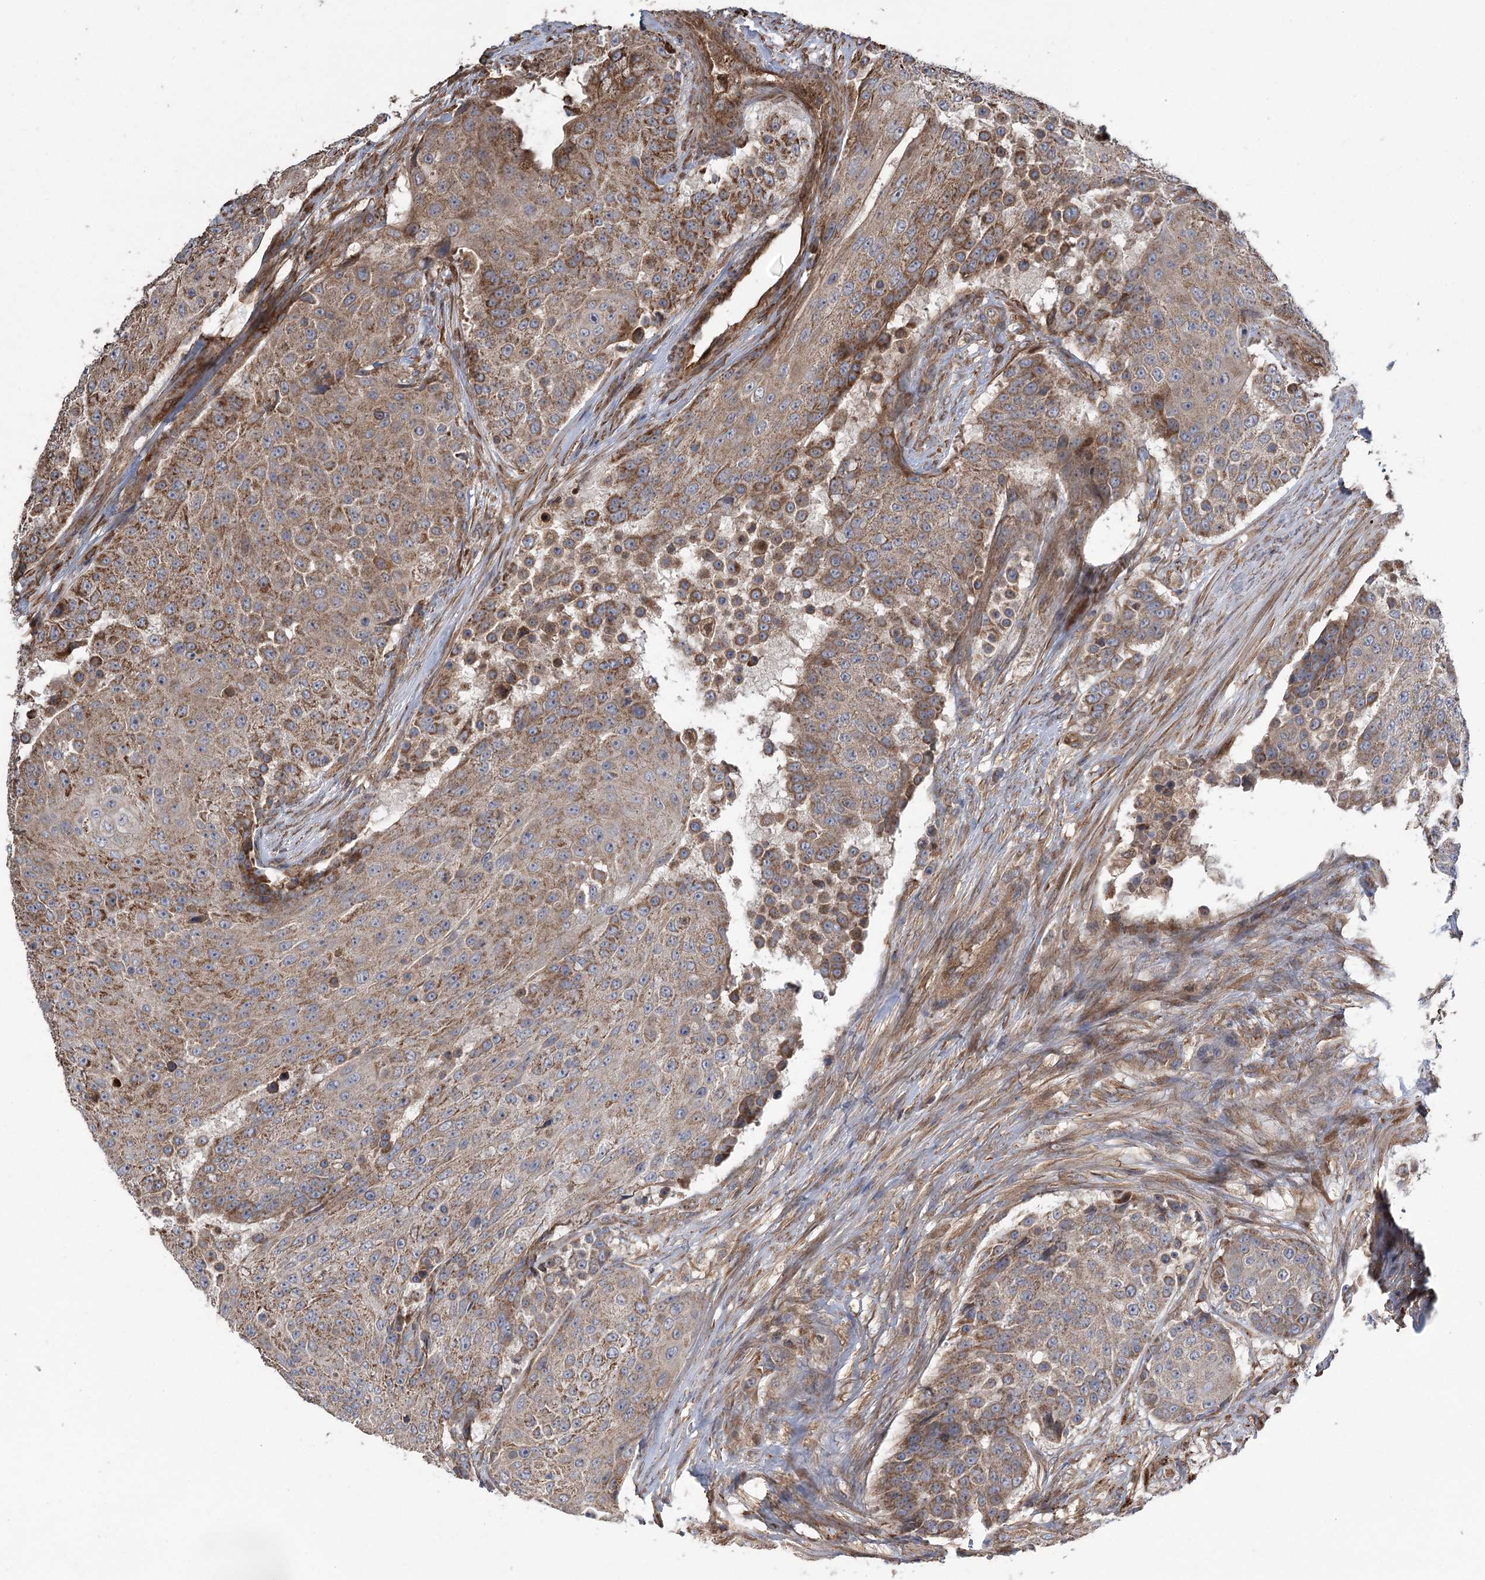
{"staining": {"intensity": "moderate", "quantity": ">75%", "location": "cytoplasmic/membranous"}, "tissue": "urothelial cancer", "cell_type": "Tumor cells", "image_type": "cancer", "snomed": [{"axis": "morphology", "description": "Urothelial carcinoma, High grade"}, {"axis": "topography", "description": "Urinary bladder"}], "caption": "Human high-grade urothelial carcinoma stained for a protein (brown) demonstrates moderate cytoplasmic/membranous positive expression in about >75% of tumor cells.", "gene": "RWDD4", "patient": {"sex": "female", "age": 63}}